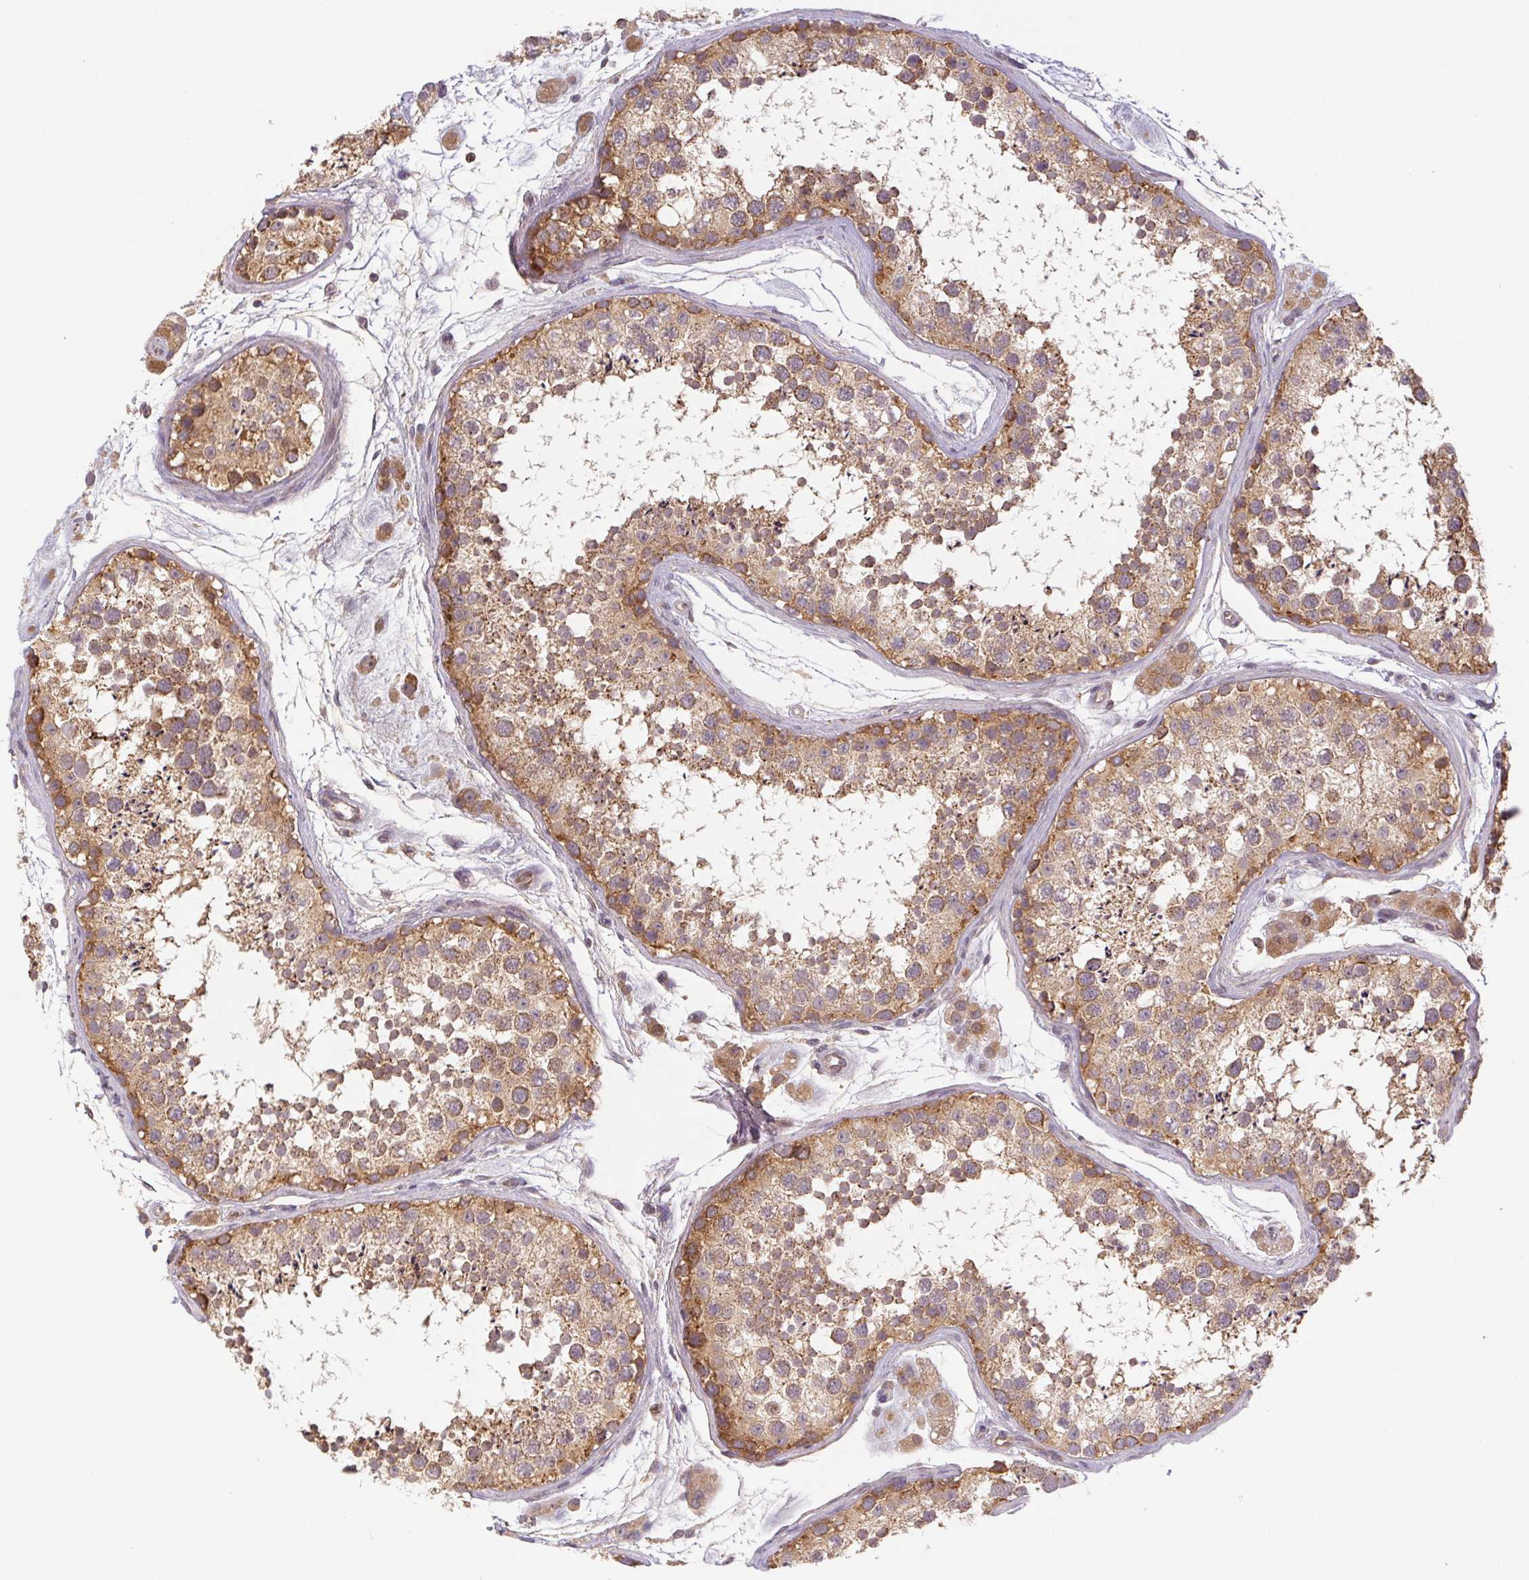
{"staining": {"intensity": "moderate", "quantity": ">75%", "location": "cytoplasmic/membranous"}, "tissue": "testis", "cell_type": "Cells in seminiferous ducts", "image_type": "normal", "snomed": [{"axis": "morphology", "description": "Normal tissue, NOS"}, {"axis": "topography", "description": "Testis"}], "caption": "Protein expression analysis of normal human testis reveals moderate cytoplasmic/membranous staining in approximately >75% of cells in seminiferous ducts. The protein is shown in brown color, while the nuclei are stained blue.", "gene": "MTHFD1L", "patient": {"sex": "male", "age": 41}}